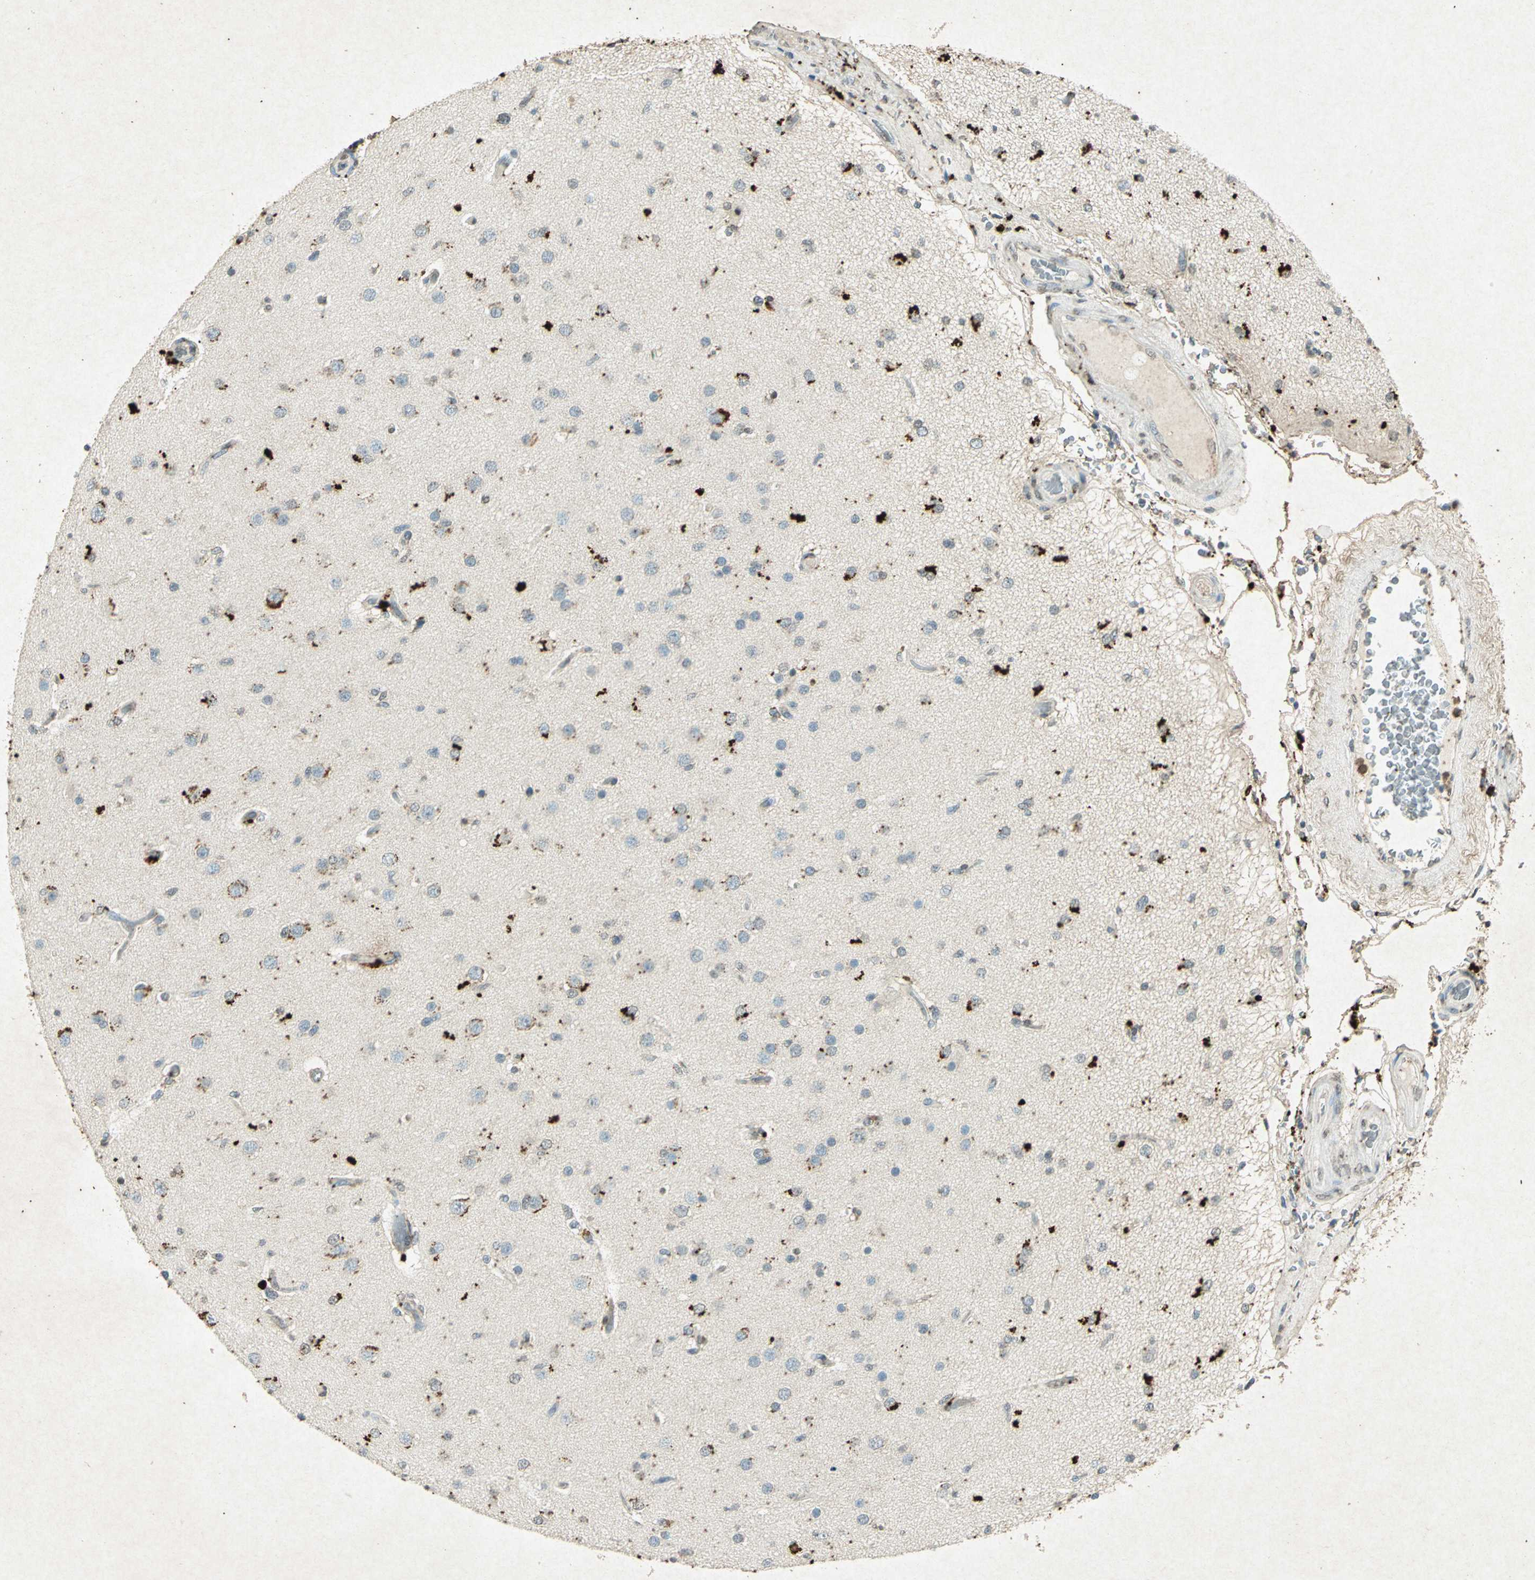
{"staining": {"intensity": "strong", "quantity": "<25%", "location": "cytoplasmic/membranous"}, "tissue": "glioma", "cell_type": "Tumor cells", "image_type": "cancer", "snomed": [{"axis": "morphology", "description": "Glioma, malignant, High grade"}, {"axis": "topography", "description": "Brain"}], "caption": "Immunohistochemistry of glioma shows medium levels of strong cytoplasmic/membranous positivity in approximately <25% of tumor cells. The staining is performed using DAB brown chromogen to label protein expression. The nuclei are counter-stained blue using hematoxylin.", "gene": "PSEN1", "patient": {"sex": "male", "age": 33}}